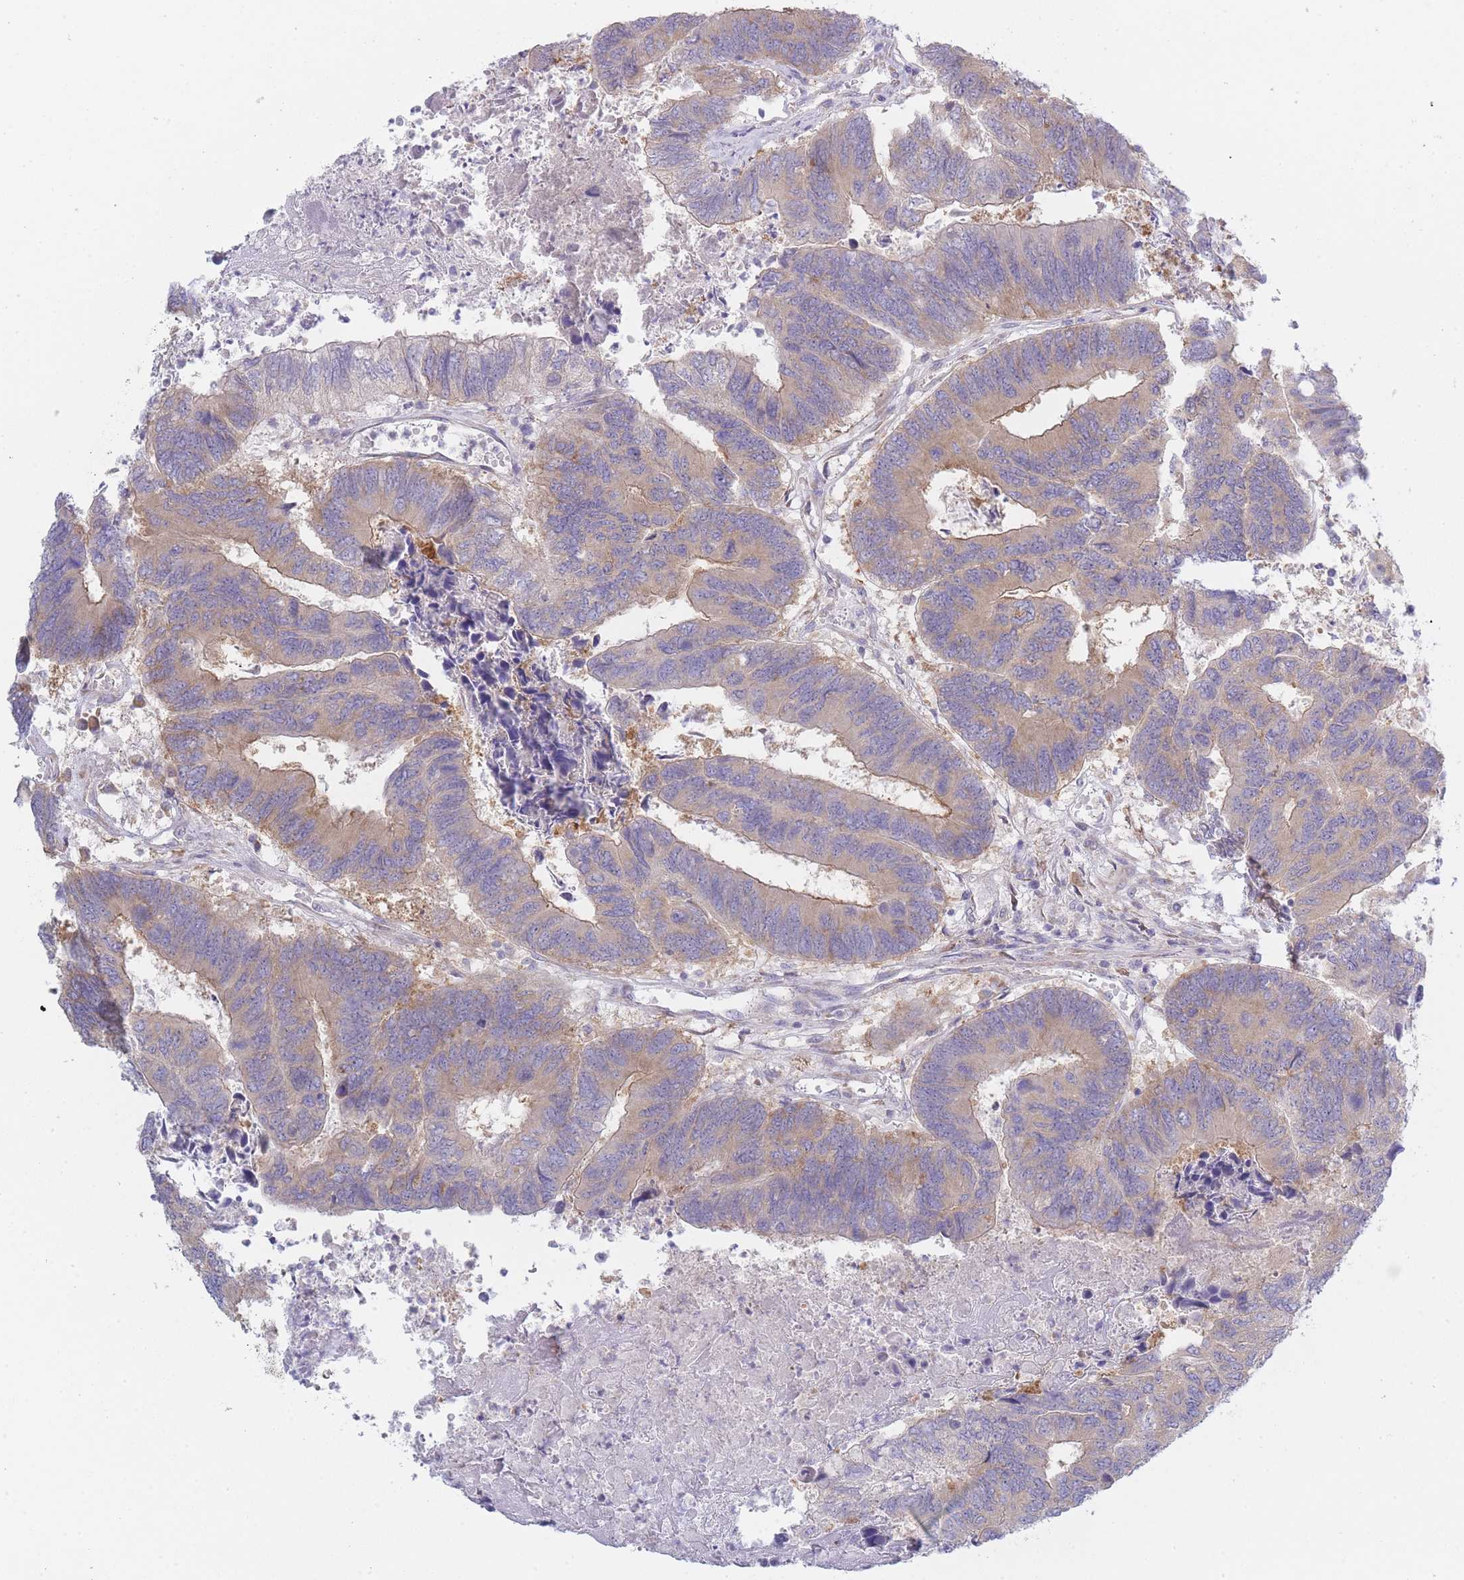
{"staining": {"intensity": "moderate", "quantity": "25%-75%", "location": "cytoplasmic/membranous"}, "tissue": "colorectal cancer", "cell_type": "Tumor cells", "image_type": "cancer", "snomed": [{"axis": "morphology", "description": "Adenocarcinoma, NOS"}, {"axis": "topography", "description": "Colon"}], "caption": "DAB (3,3'-diaminobenzidine) immunohistochemical staining of human colorectal cancer reveals moderate cytoplasmic/membranous protein expression in about 25%-75% of tumor cells.", "gene": "OR5L2", "patient": {"sex": "female", "age": 67}}